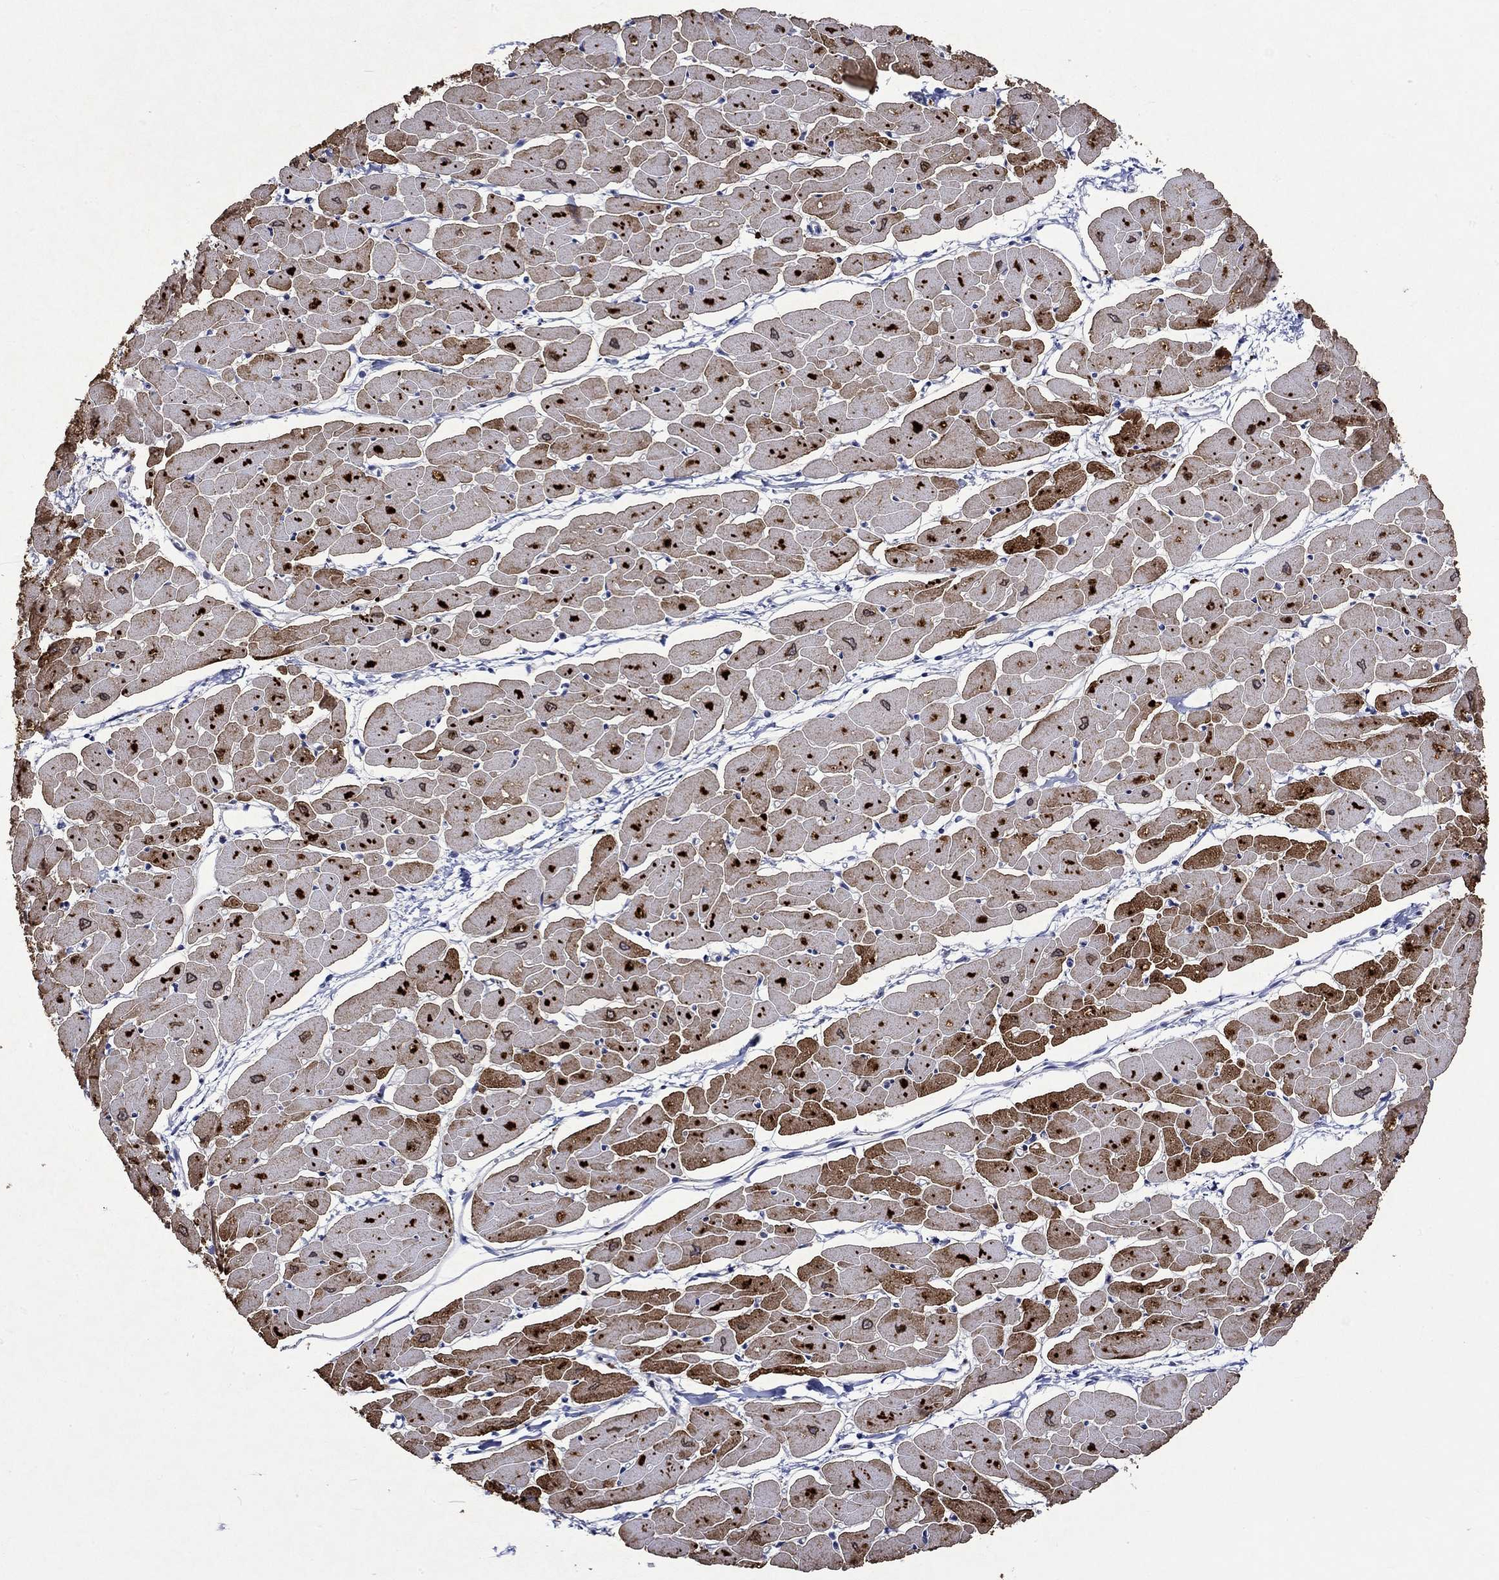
{"staining": {"intensity": "strong", "quantity": ">75%", "location": "cytoplasmic/membranous"}, "tissue": "heart muscle", "cell_type": "Cardiomyocytes", "image_type": "normal", "snomed": [{"axis": "morphology", "description": "Normal tissue, NOS"}, {"axis": "topography", "description": "Heart"}], "caption": "Protein expression by immunohistochemistry (IHC) exhibits strong cytoplasmic/membranous staining in about >75% of cardiomyocytes in benign heart muscle.", "gene": "CRYAB", "patient": {"sex": "male", "age": 57}}